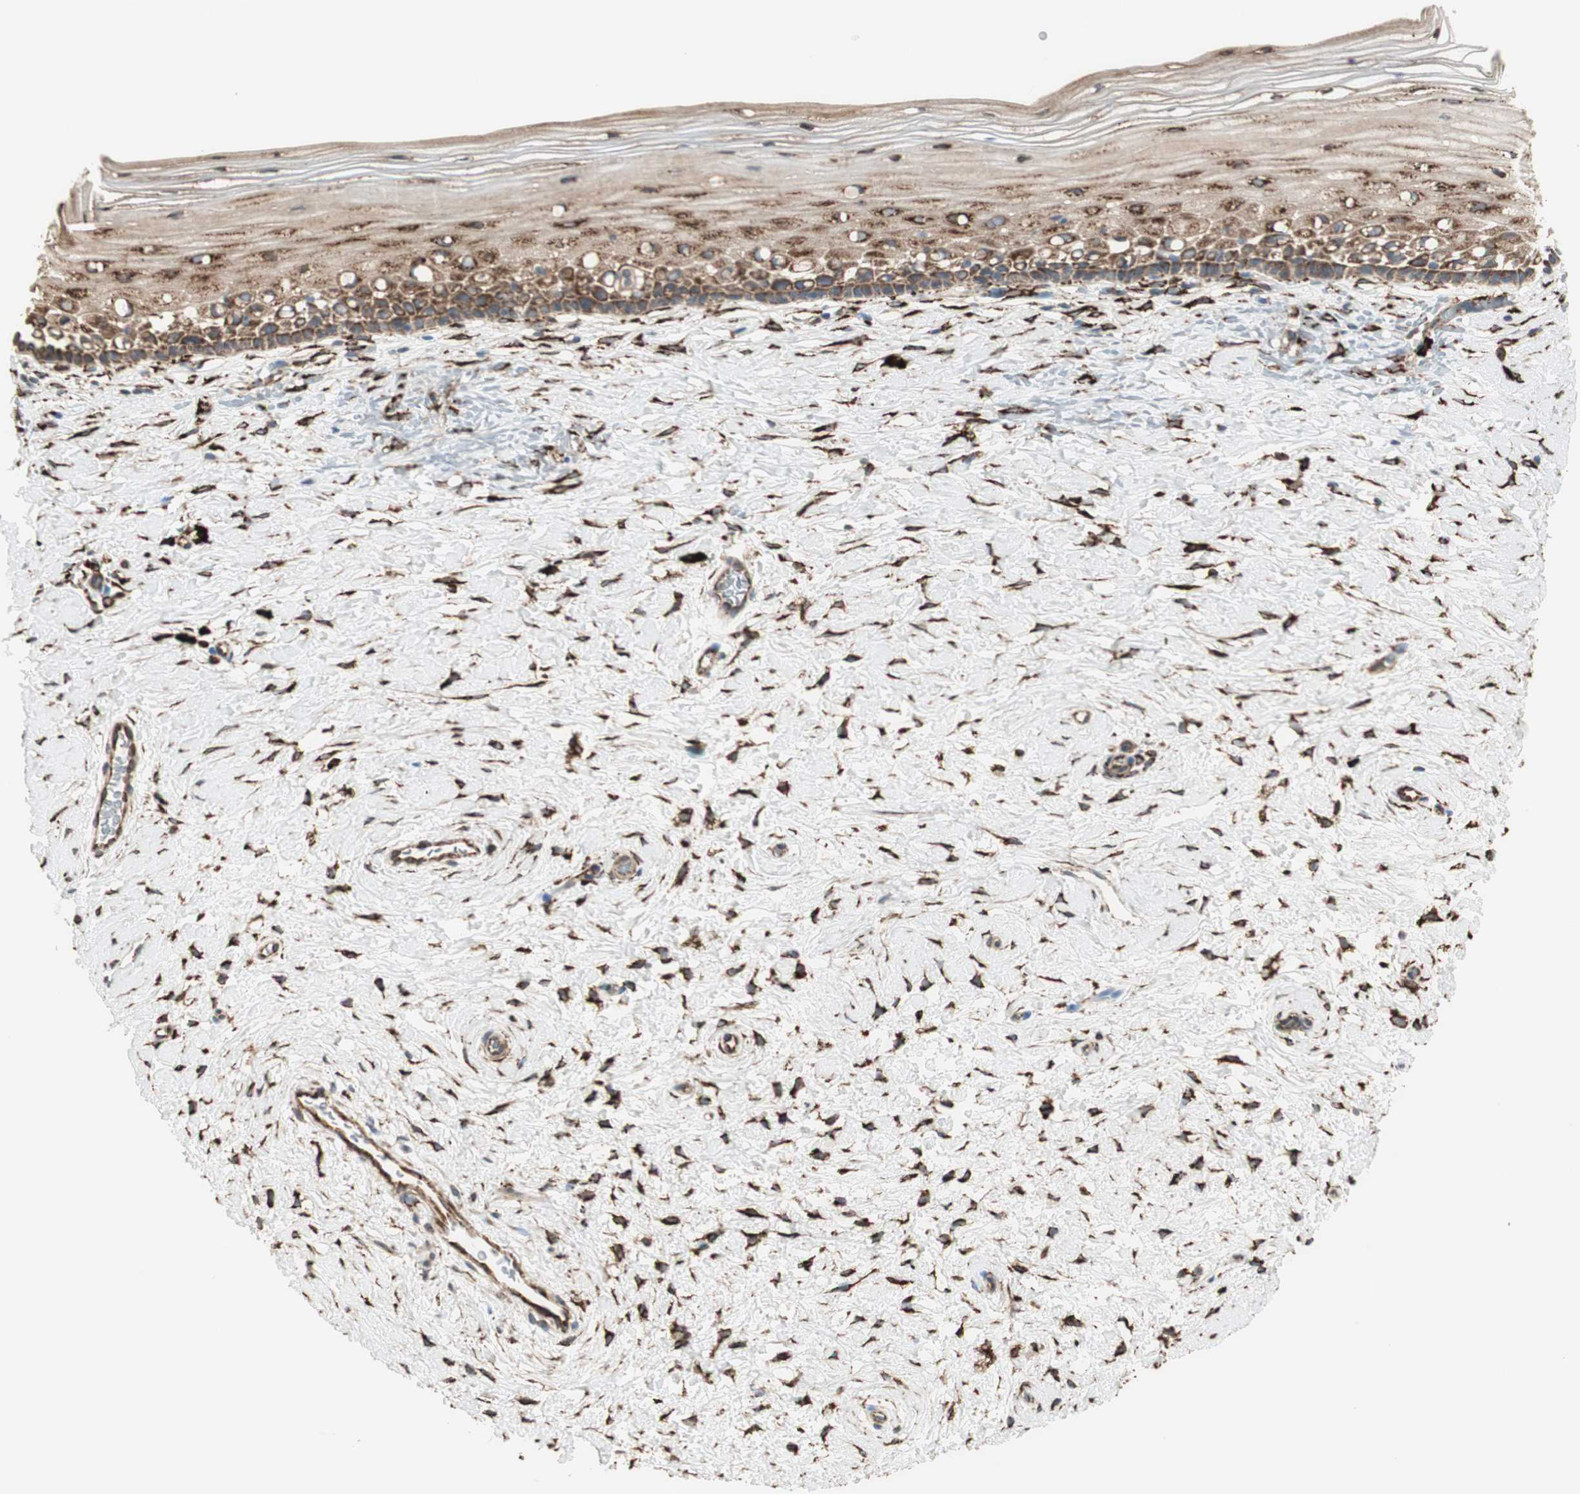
{"staining": {"intensity": "strong", "quantity": ">75%", "location": "cytoplasmic/membranous"}, "tissue": "cervix", "cell_type": "Glandular cells", "image_type": "normal", "snomed": [{"axis": "morphology", "description": "Normal tissue, NOS"}, {"axis": "topography", "description": "Cervix"}], "caption": "Cervix stained for a protein exhibits strong cytoplasmic/membranous positivity in glandular cells. (IHC, brightfield microscopy, high magnification).", "gene": "RRBP1", "patient": {"sex": "female", "age": 39}}